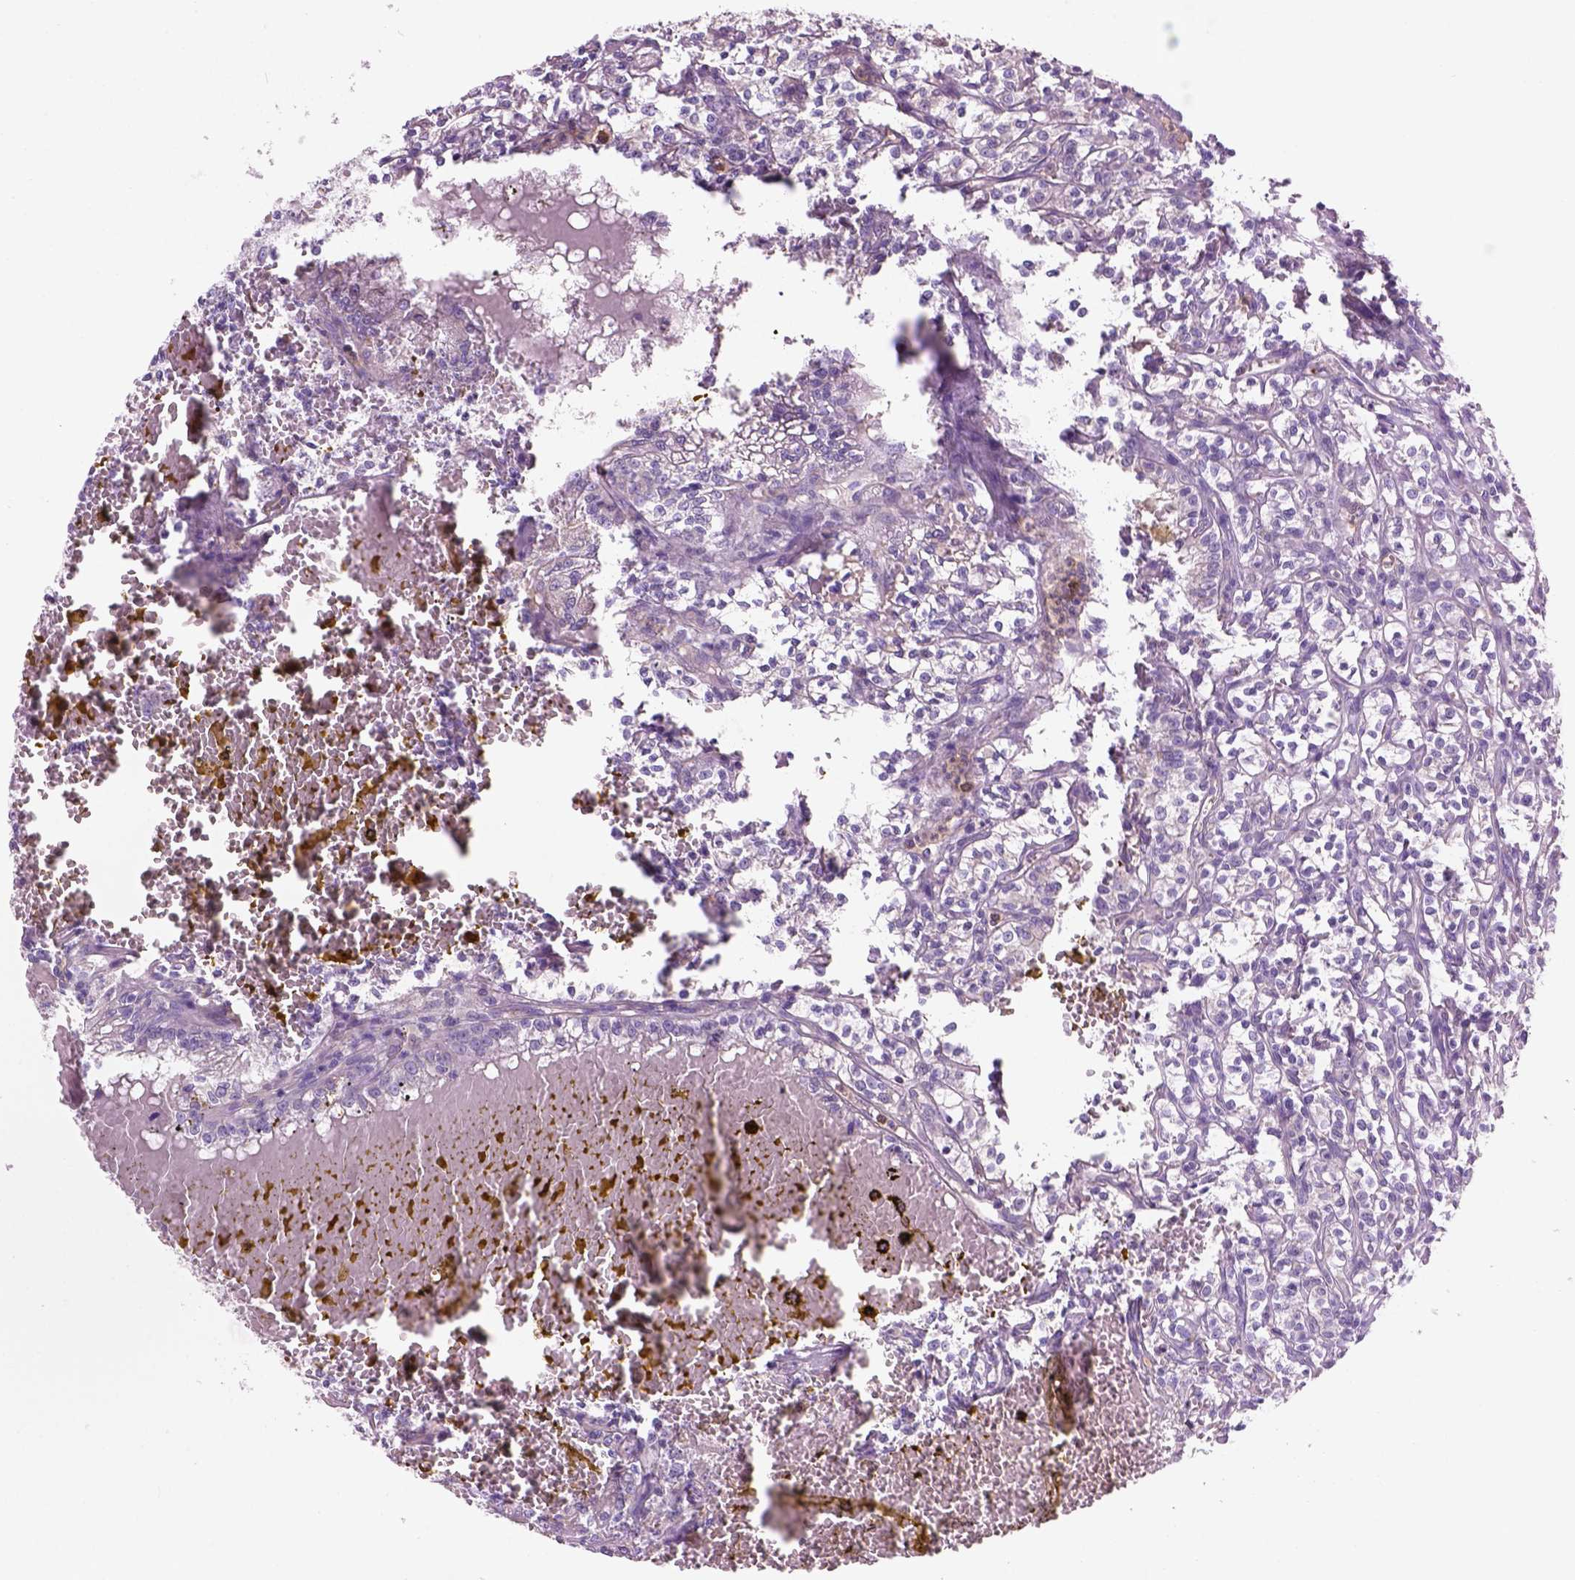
{"staining": {"intensity": "negative", "quantity": "none", "location": "none"}, "tissue": "renal cancer", "cell_type": "Tumor cells", "image_type": "cancer", "snomed": [{"axis": "morphology", "description": "Adenocarcinoma, NOS"}, {"axis": "topography", "description": "Kidney"}], "caption": "This is a histopathology image of IHC staining of renal cancer, which shows no positivity in tumor cells.", "gene": "CD84", "patient": {"sex": "male", "age": 36}}